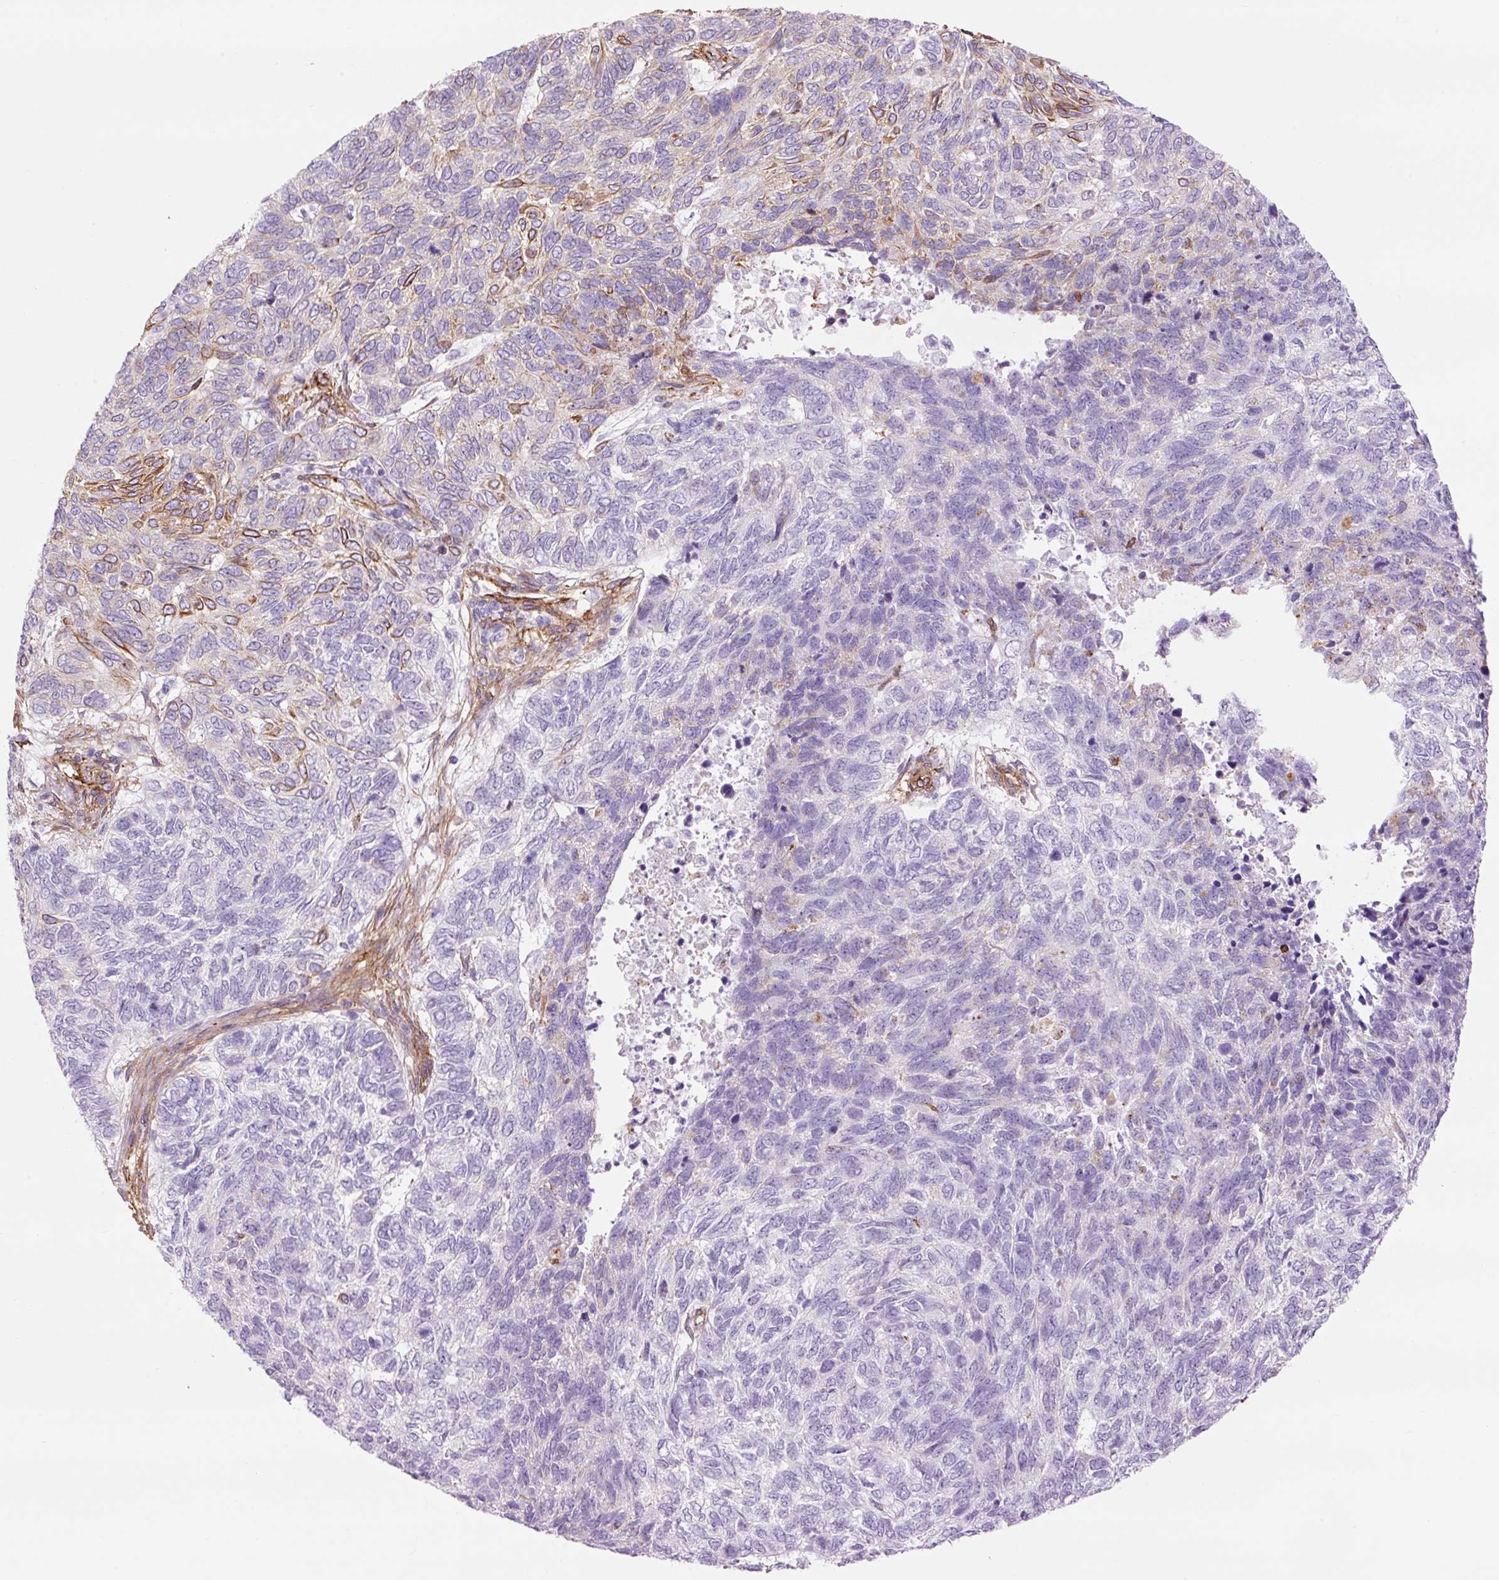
{"staining": {"intensity": "moderate", "quantity": "<25%", "location": "cytoplasmic/membranous"}, "tissue": "skin cancer", "cell_type": "Tumor cells", "image_type": "cancer", "snomed": [{"axis": "morphology", "description": "Basal cell carcinoma"}, {"axis": "topography", "description": "Skin"}], "caption": "A low amount of moderate cytoplasmic/membranous positivity is appreciated in about <25% of tumor cells in skin cancer (basal cell carcinoma) tissue.", "gene": "CAV1", "patient": {"sex": "female", "age": 65}}